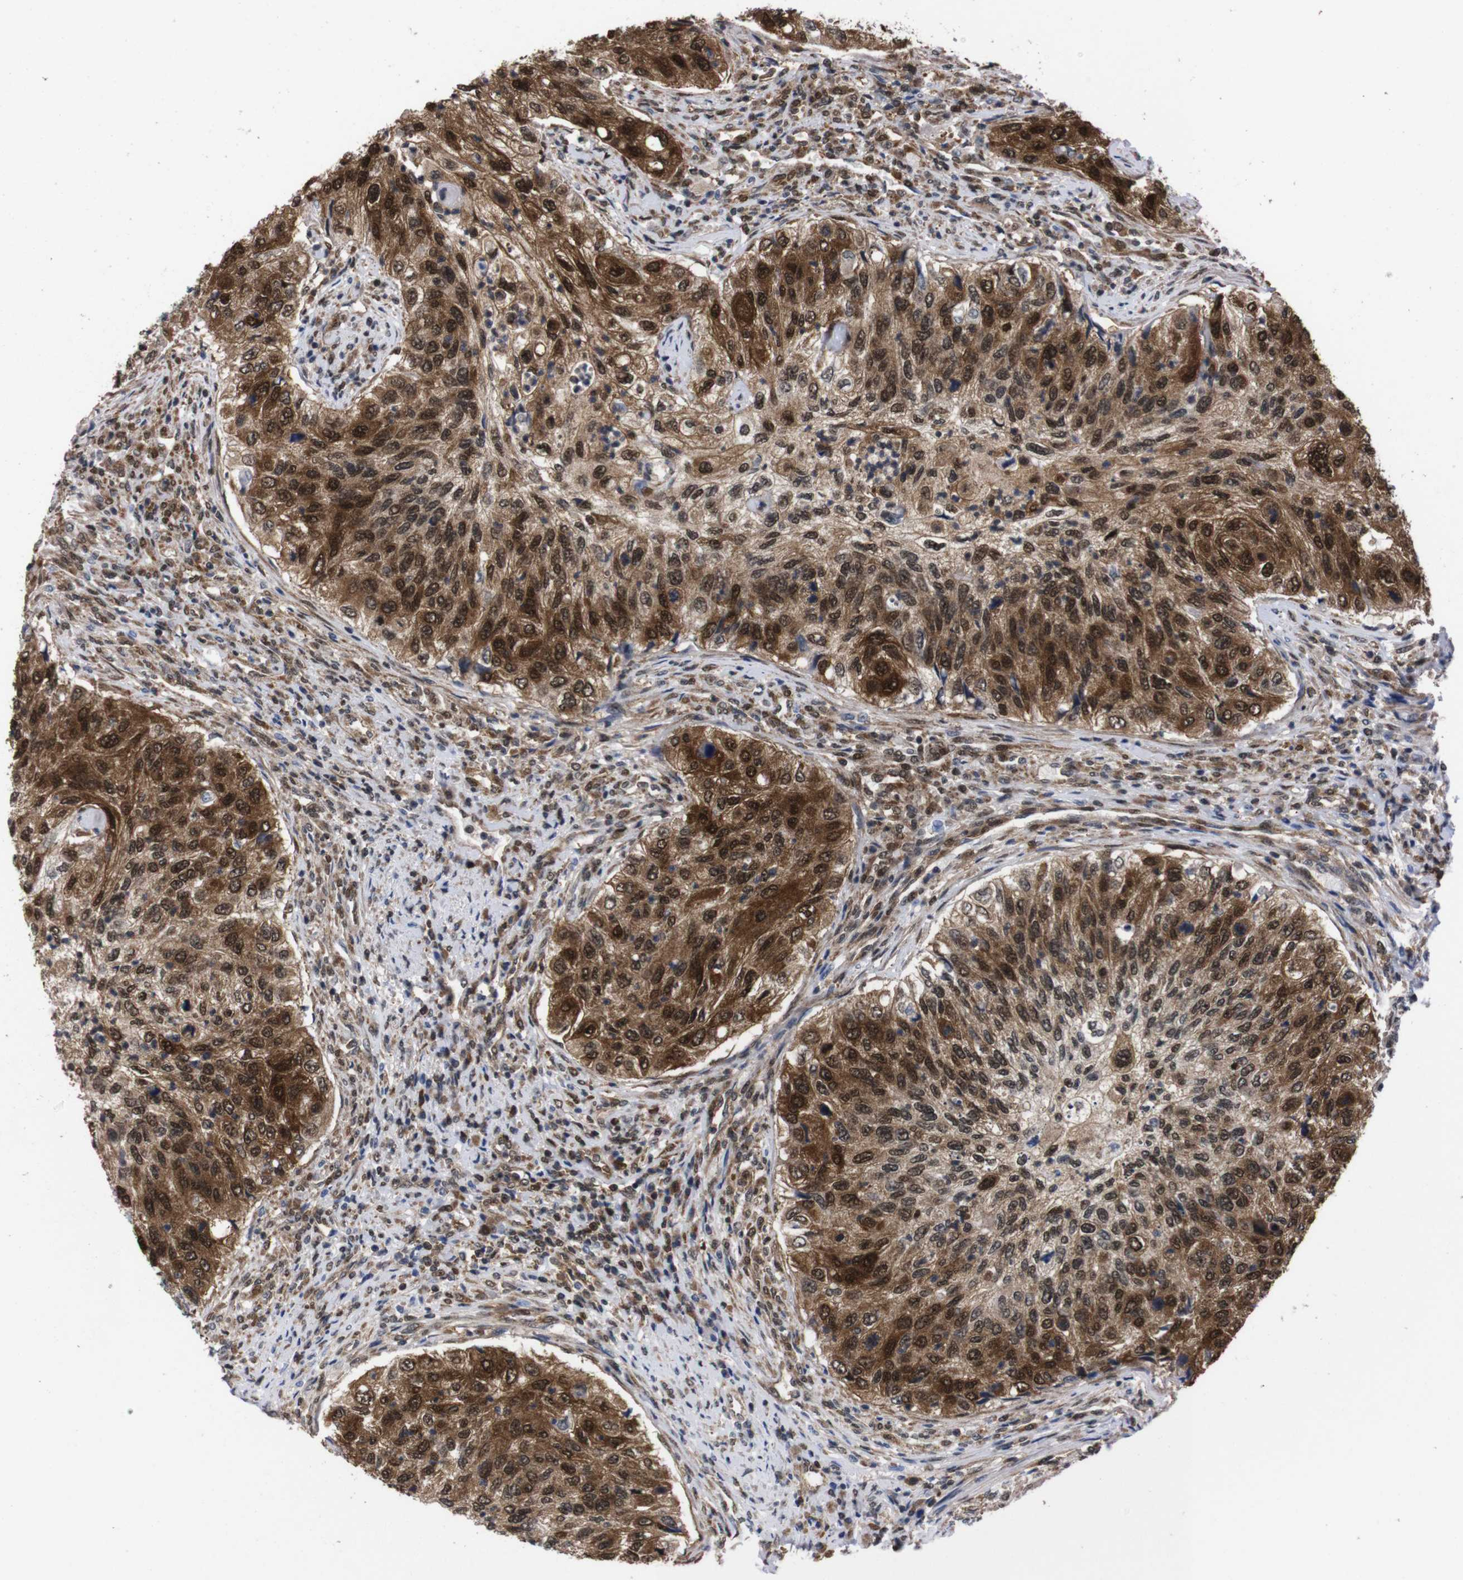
{"staining": {"intensity": "strong", "quantity": ">75%", "location": "cytoplasmic/membranous,nuclear"}, "tissue": "urothelial cancer", "cell_type": "Tumor cells", "image_type": "cancer", "snomed": [{"axis": "morphology", "description": "Urothelial carcinoma, High grade"}, {"axis": "topography", "description": "Urinary bladder"}], "caption": "DAB immunohistochemical staining of human high-grade urothelial carcinoma displays strong cytoplasmic/membranous and nuclear protein expression in about >75% of tumor cells.", "gene": "UBQLN2", "patient": {"sex": "female", "age": 60}}